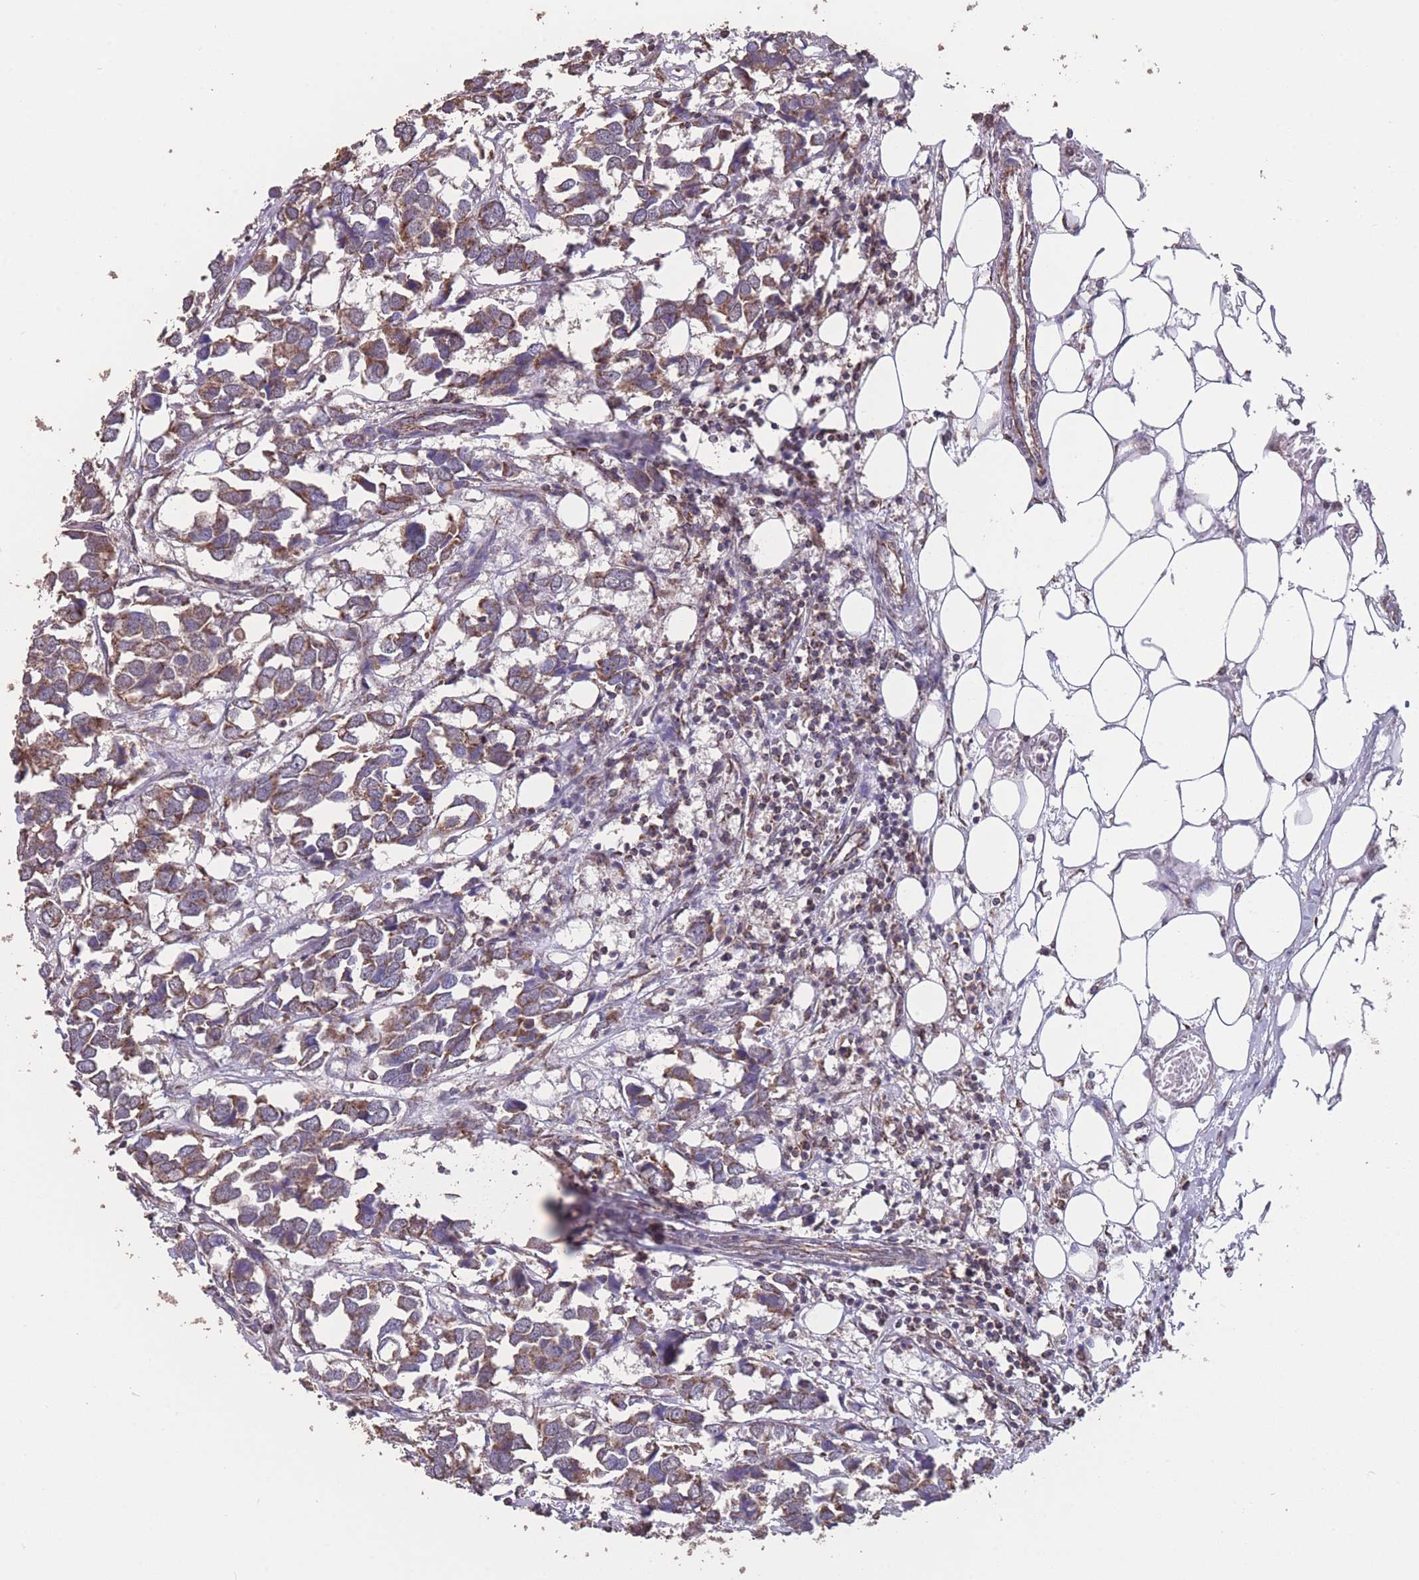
{"staining": {"intensity": "weak", "quantity": ">75%", "location": "cytoplasmic/membranous"}, "tissue": "breast cancer", "cell_type": "Tumor cells", "image_type": "cancer", "snomed": [{"axis": "morphology", "description": "Duct carcinoma"}, {"axis": "topography", "description": "Breast"}], "caption": "Weak cytoplasmic/membranous protein expression is appreciated in approximately >75% of tumor cells in invasive ductal carcinoma (breast).", "gene": "NUDT21", "patient": {"sex": "female", "age": 83}}